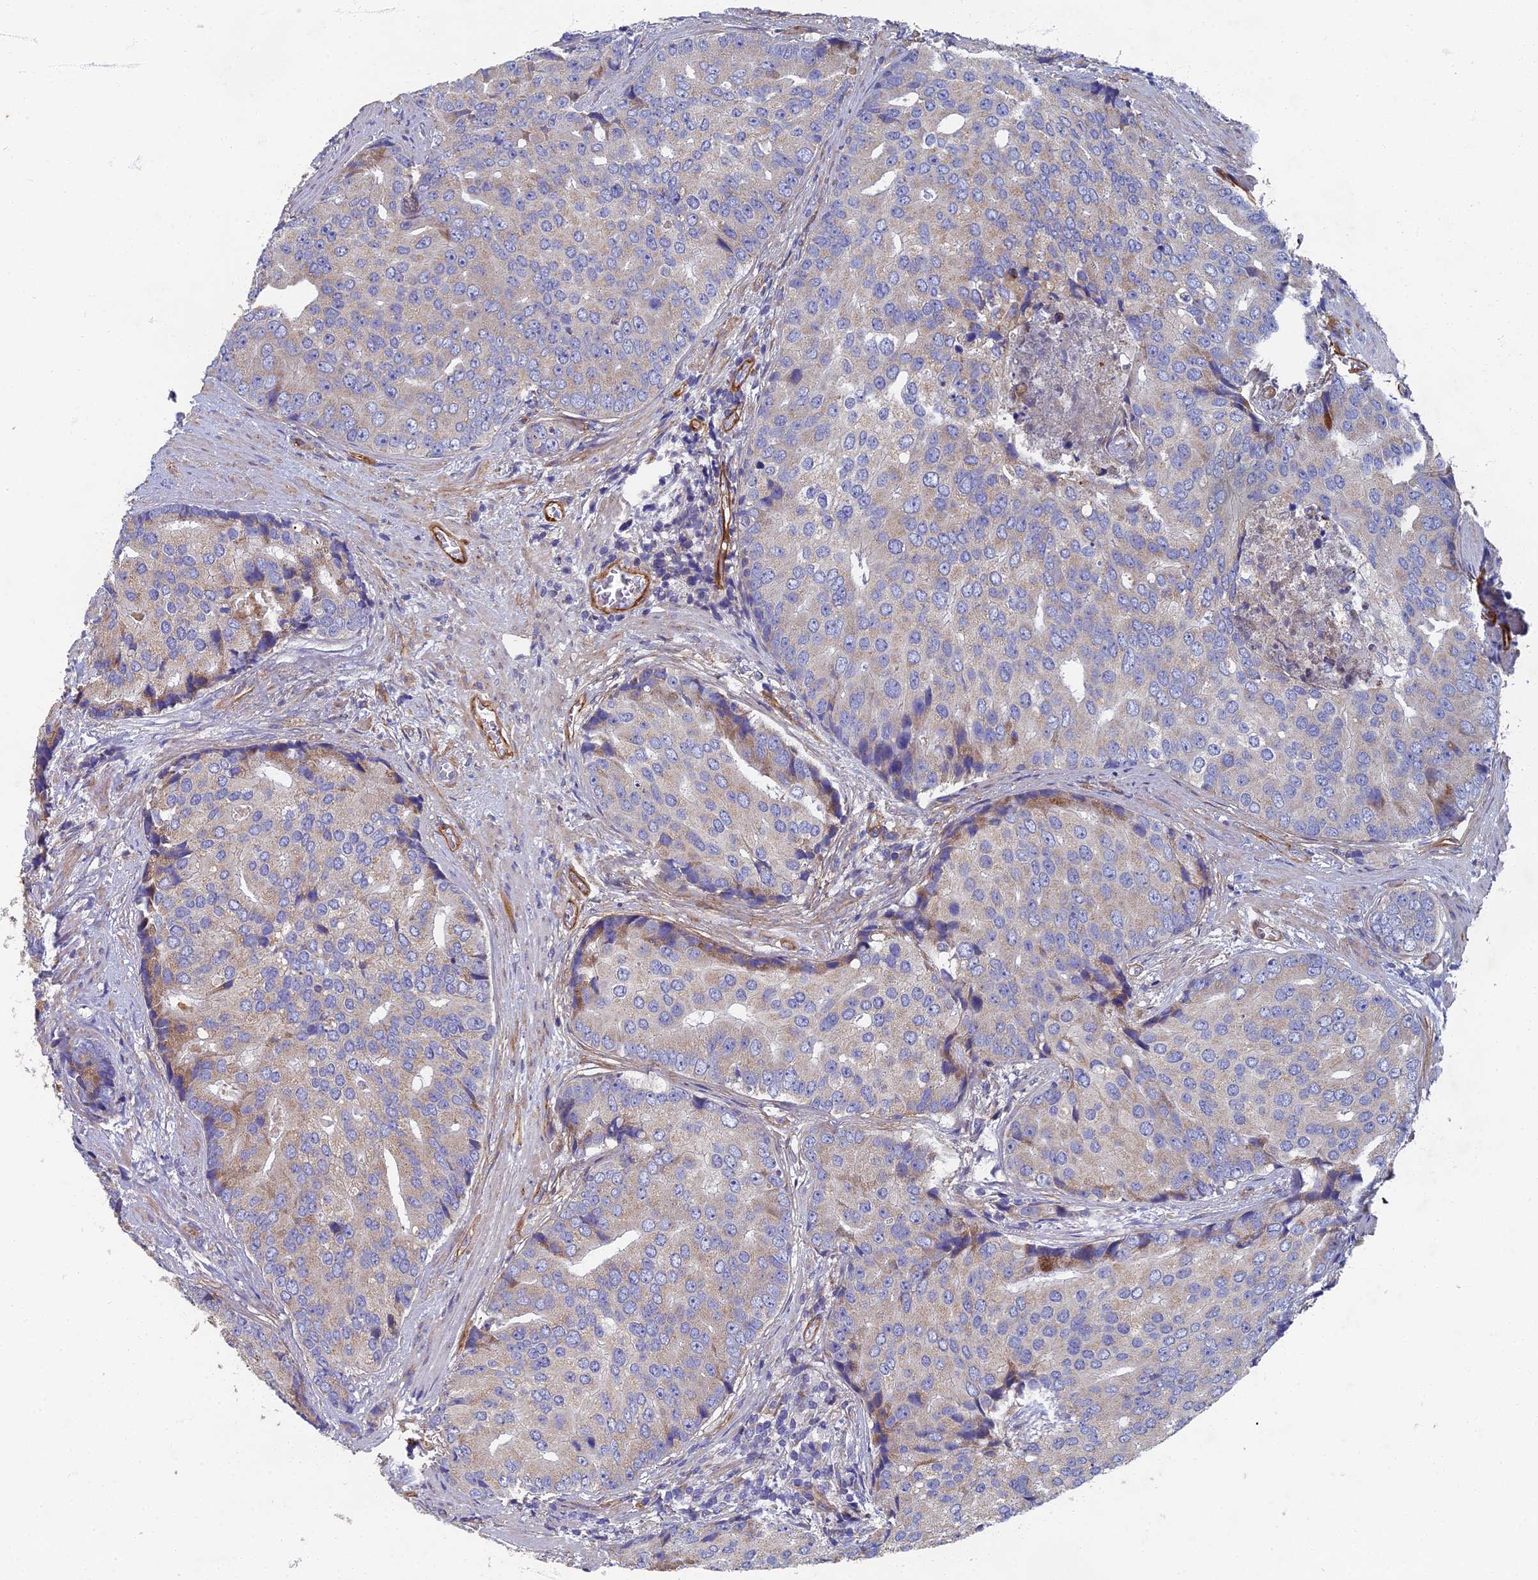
{"staining": {"intensity": "moderate", "quantity": "<25%", "location": "cytoplasmic/membranous"}, "tissue": "prostate cancer", "cell_type": "Tumor cells", "image_type": "cancer", "snomed": [{"axis": "morphology", "description": "Adenocarcinoma, High grade"}, {"axis": "topography", "description": "Prostate"}], "caption": "A high-resolution photomicrograph shows IHC staining of prostate adenocarcinoma (high-grade), which shows moderate cytoplasmic/membranous expression in about <25% of tumor cells.", "gene": "RNASEK", "patient": {"sex": "male", "age": 62}}